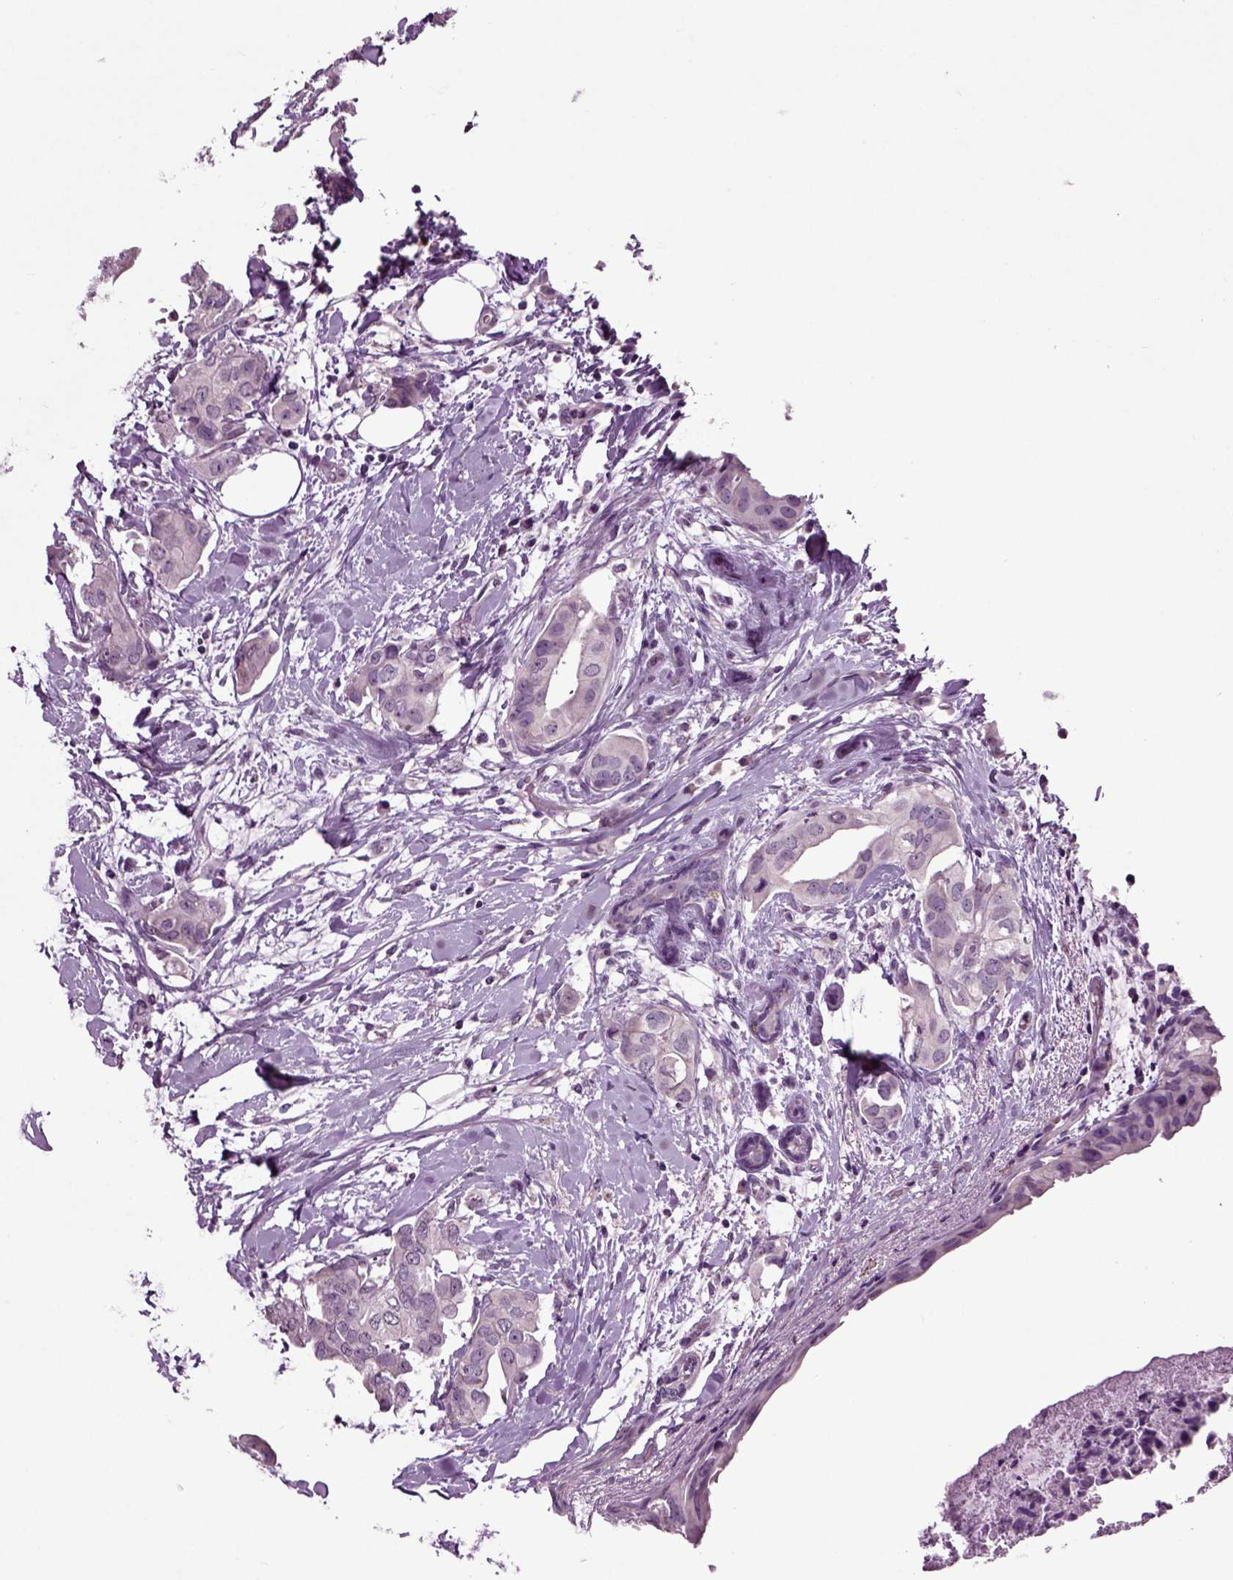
{"staining": {"intensity": "negative", "quantity": "none", "location": "none"}, "tissue": "breast cancer", "cell_type": "Tumor cells", "image_type": "cancer", "snomed": [{"axis": "morphology", "description": "Normal tissue, NOS"}, {"axis": "morphology", "description": "Duct carcinoma"}, {"axis": "topography", "description": "Breast"}], "caption": "Breast cancer (infiltrating ductal carcinoma) was stained to show a protein in brown. There is no significant expression in tumor cells.", "gene": "CRHR1", "patient": {"sex": "female", "age": 40}}